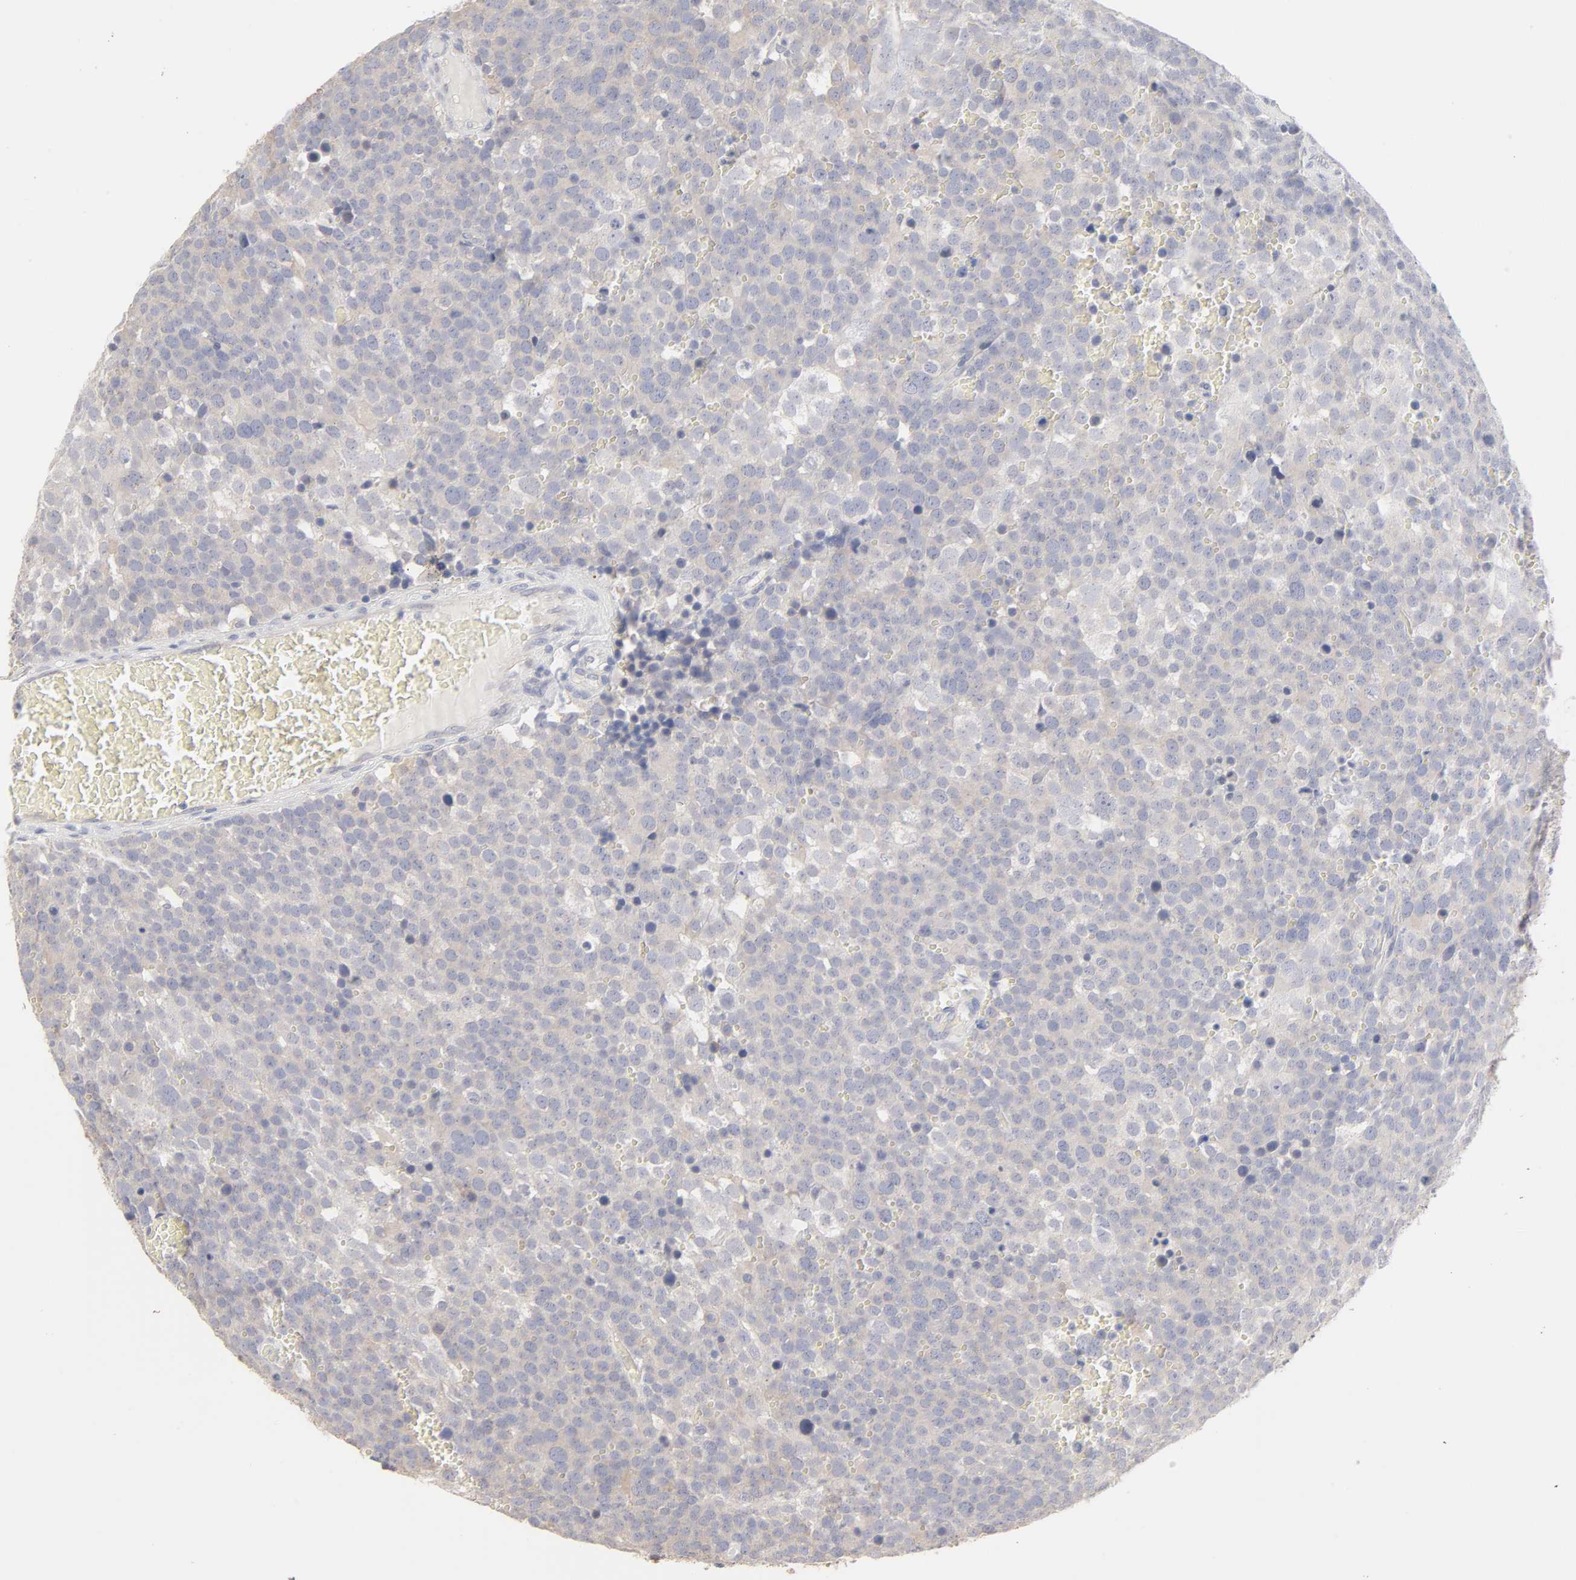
{"staining": {"intensity": "weak", "quantity": ">75%", "location": "cytoplasmic/membranous"}, "tissue": "testis cancer", "cell_type": "Tumor cells", "image_type": "cancer", "snomed": [{"axis": "morphology", "description": "Seminoma, NOS"}, {"axis": "topography", "description": "Testis"}], "caption": "Tumor cells show low levels of weak cytoplasmic/membranous staining in about >75% of cells in testis cancer (seminoma). Nuclei are stained in blue.", "gene": "DNAL4", "patient": {"sex": "male", "age": 71}}